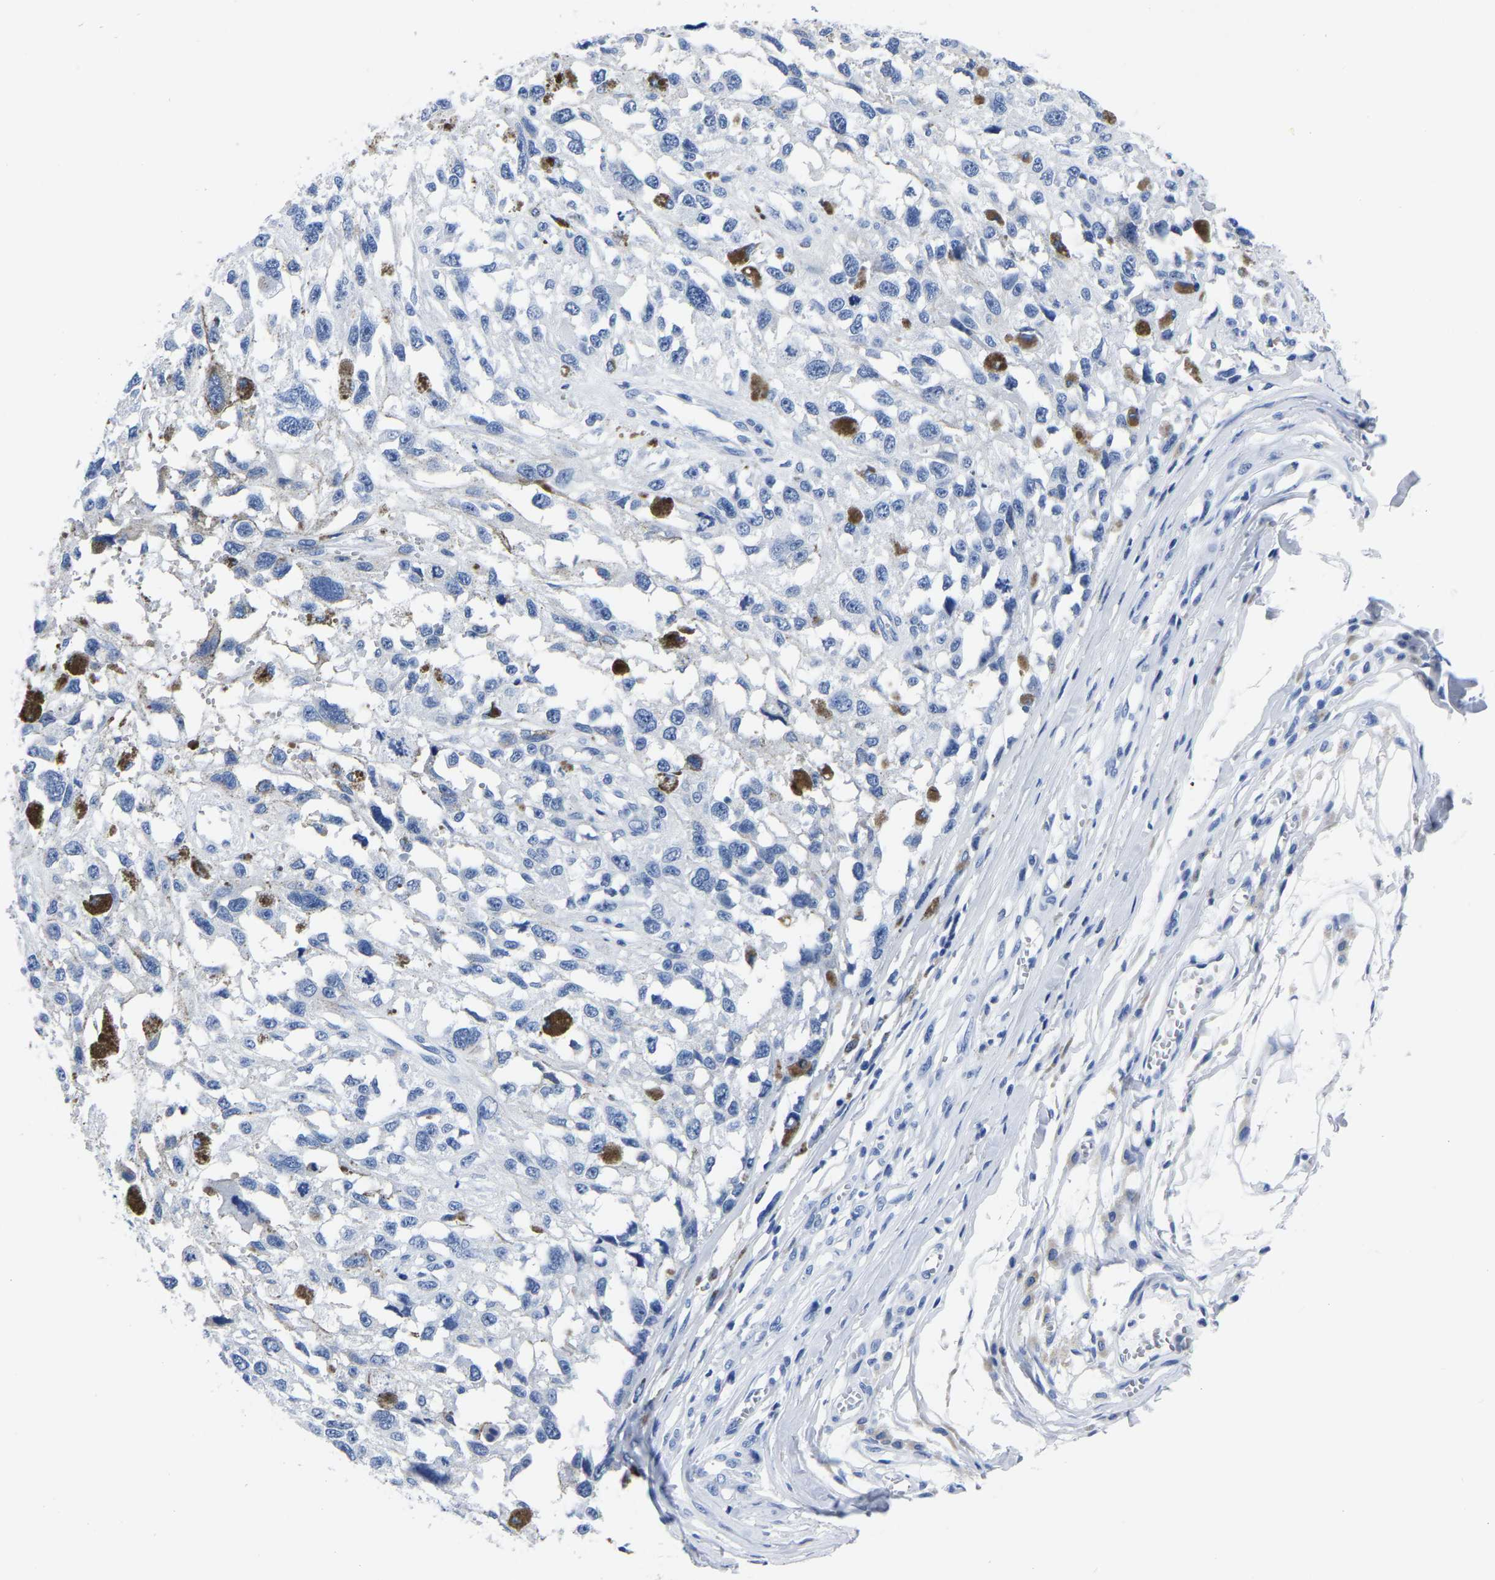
{"staining": {"intensity": "negative", "quantity": "none", "location": "none"}, "tissue": "melanoma", "cell_type": "Tumor cells", "image_type": "cancer", "snomed": [{"axis": "morphology", "description": "Malignant melanoma, Metastatic site"}, {"axis": "topography", "description": "Lymph node"}], "caption": "Immunohistochemistry (IHC) histopathology image of malignant melanoma (metastatic site) stained for a protein (brown), which demonstrates no staining in tumor cells.", "gene": "IMPG2", "patient": {"sex": "male", "age": 59}}